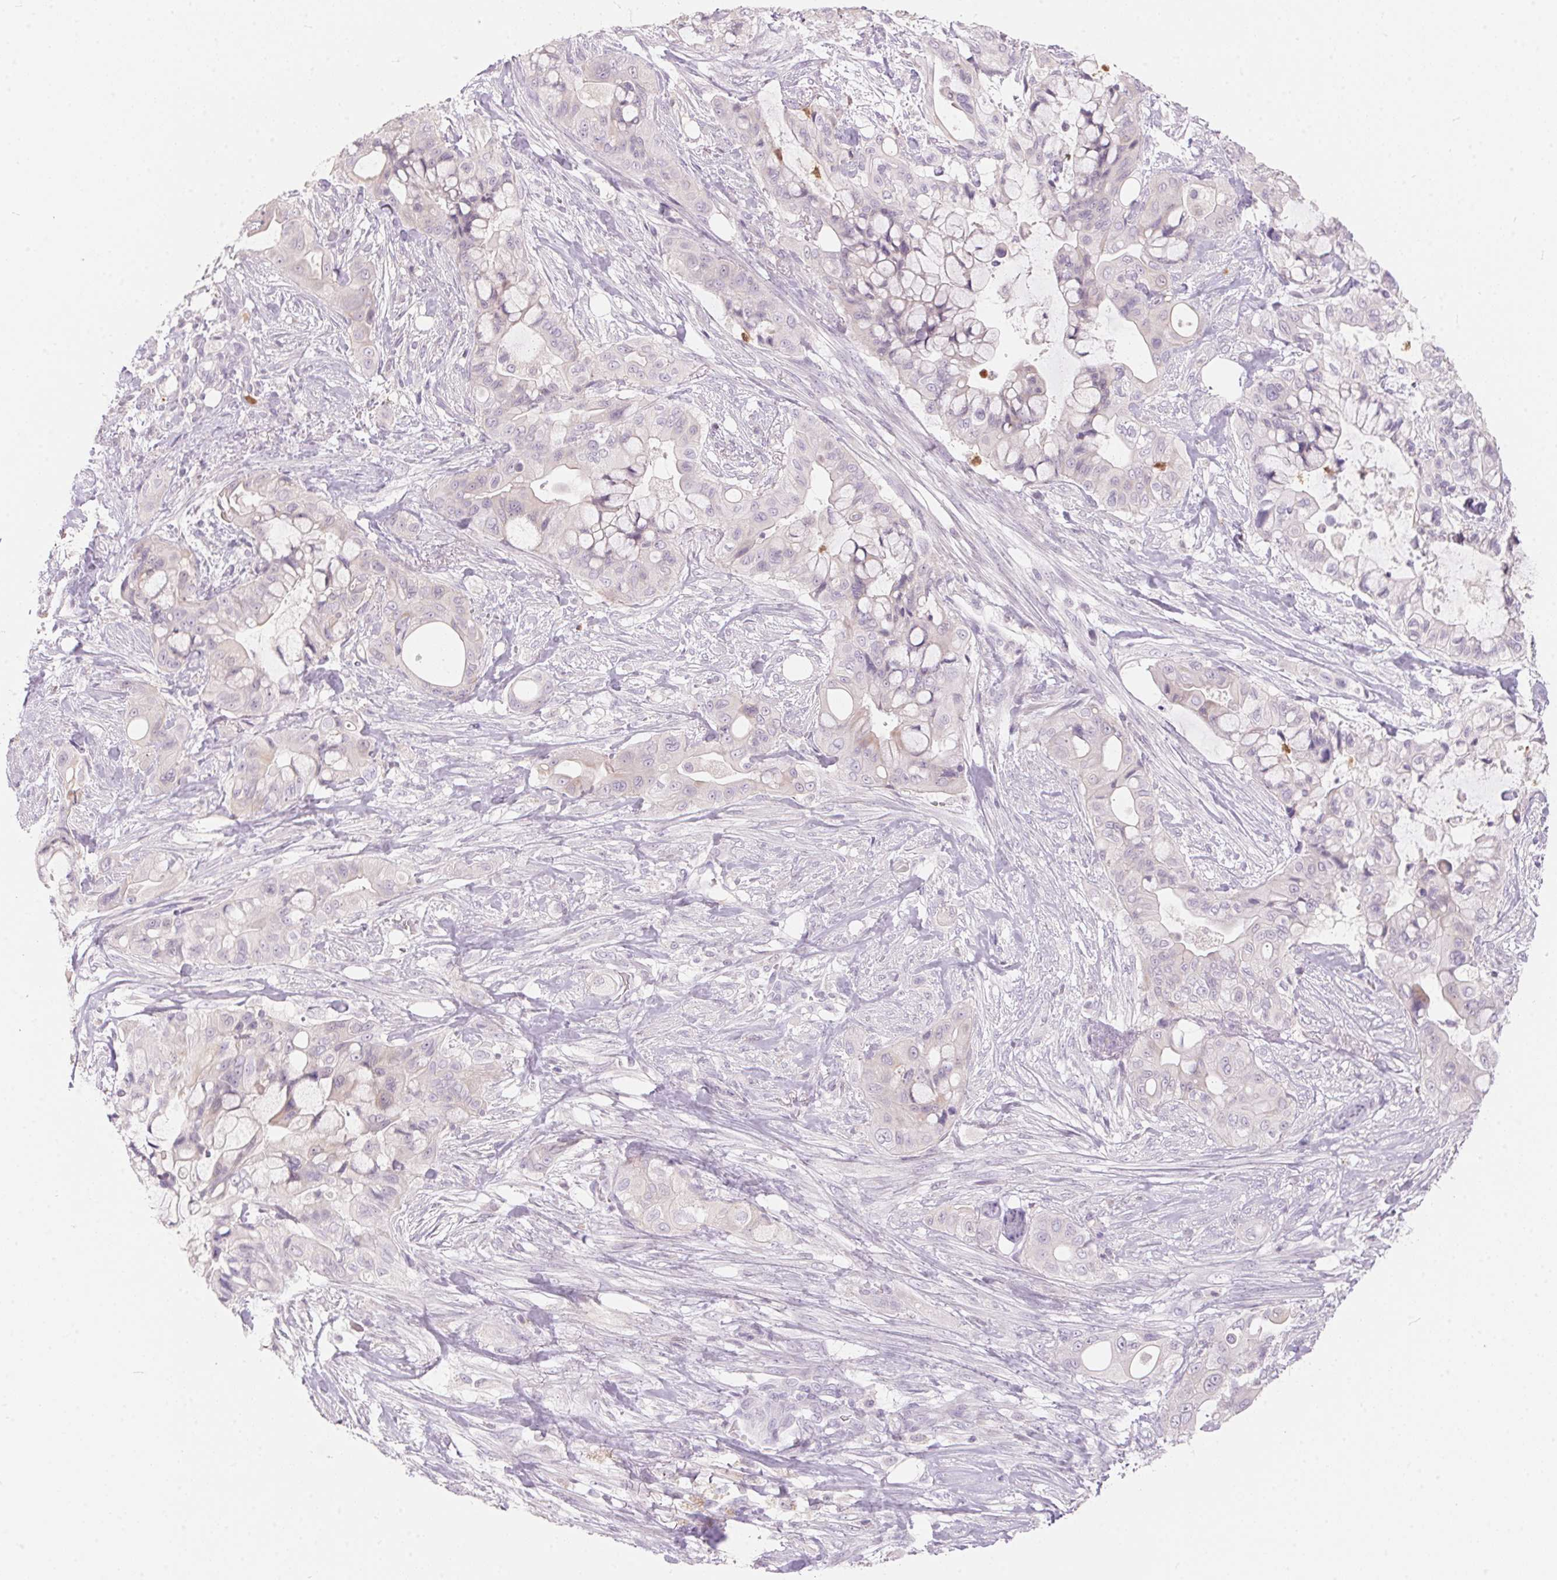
{"staining": {"intensity": "negative", "quantity": "none", "location": "none"}, "tissue": "pancreatic cancer", "cell_type": "Tumor cells", "image_type": "cancer", "snomed": [{"axis": "morphology", "description": "Adenocarcinoma, NOS"}, {"axis": "topography", "description": "Pancreas"}], "caption": "Tumor cells are negative for brown protein staining in adenocarcinoma (pancreatic).", "gene": "SERPINB1", "patient": {"sex": "male", "age": 71}}